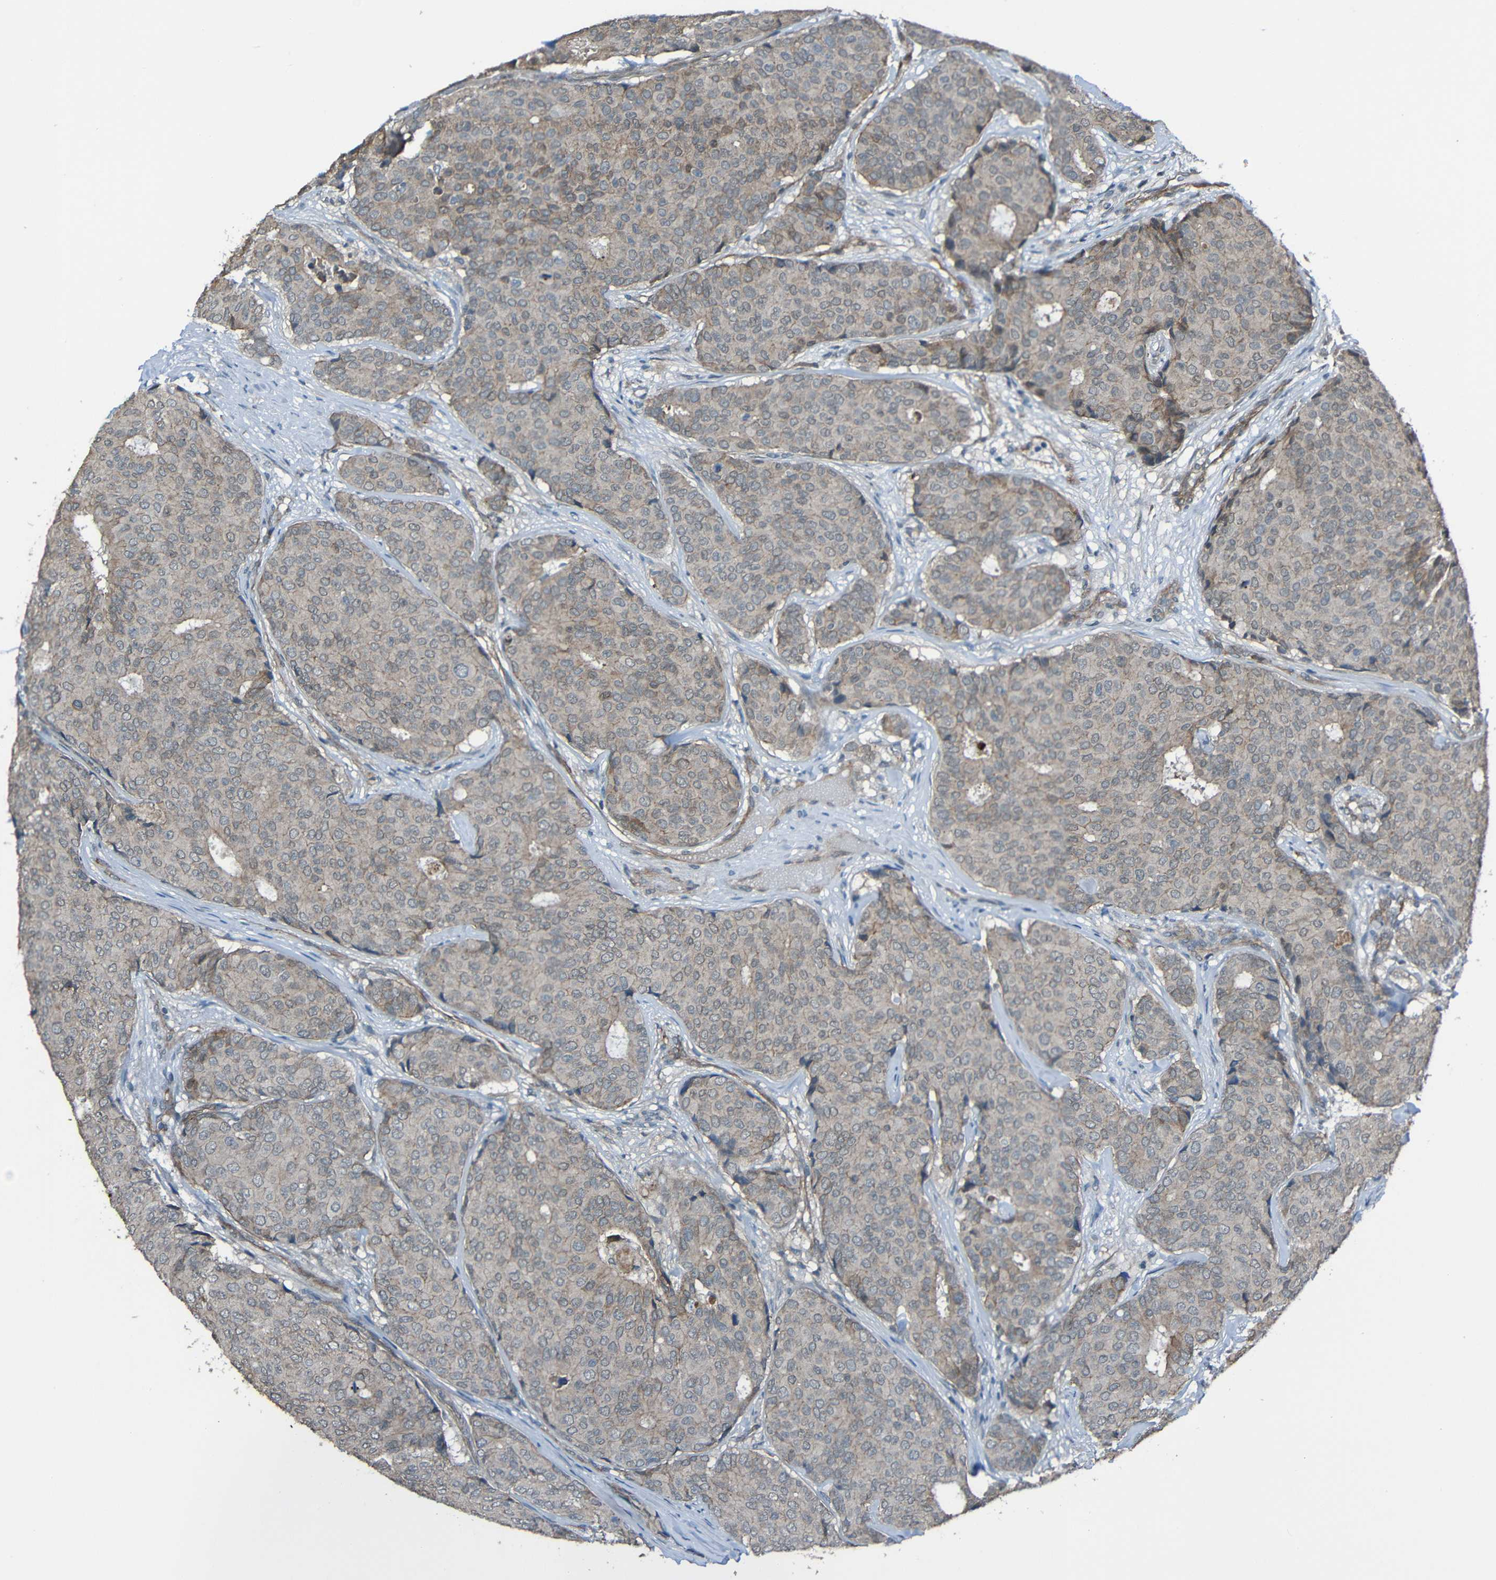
{"staining": {"intensity": "weak", "quantity": "25%-75%", "location": "cytoplasmic/membranous"}, "tissue": "breast cancer", "cell_type": "Tumor cells", "image_type": "cancer", "snomed": [{"axis": "morphology", "description": "Duct carcinoma"}, {"axis": "topography", "description": "Breast"}], "caption": "Immunohistochemical staining of intraductal carcinoma (breast) demonstrates low levels of weak cytoplasmic/membranous protein expression in about 25%-75% of tumor cells.", "gene": "LGR5", "patient": {"sex": "female", "age": 75}}